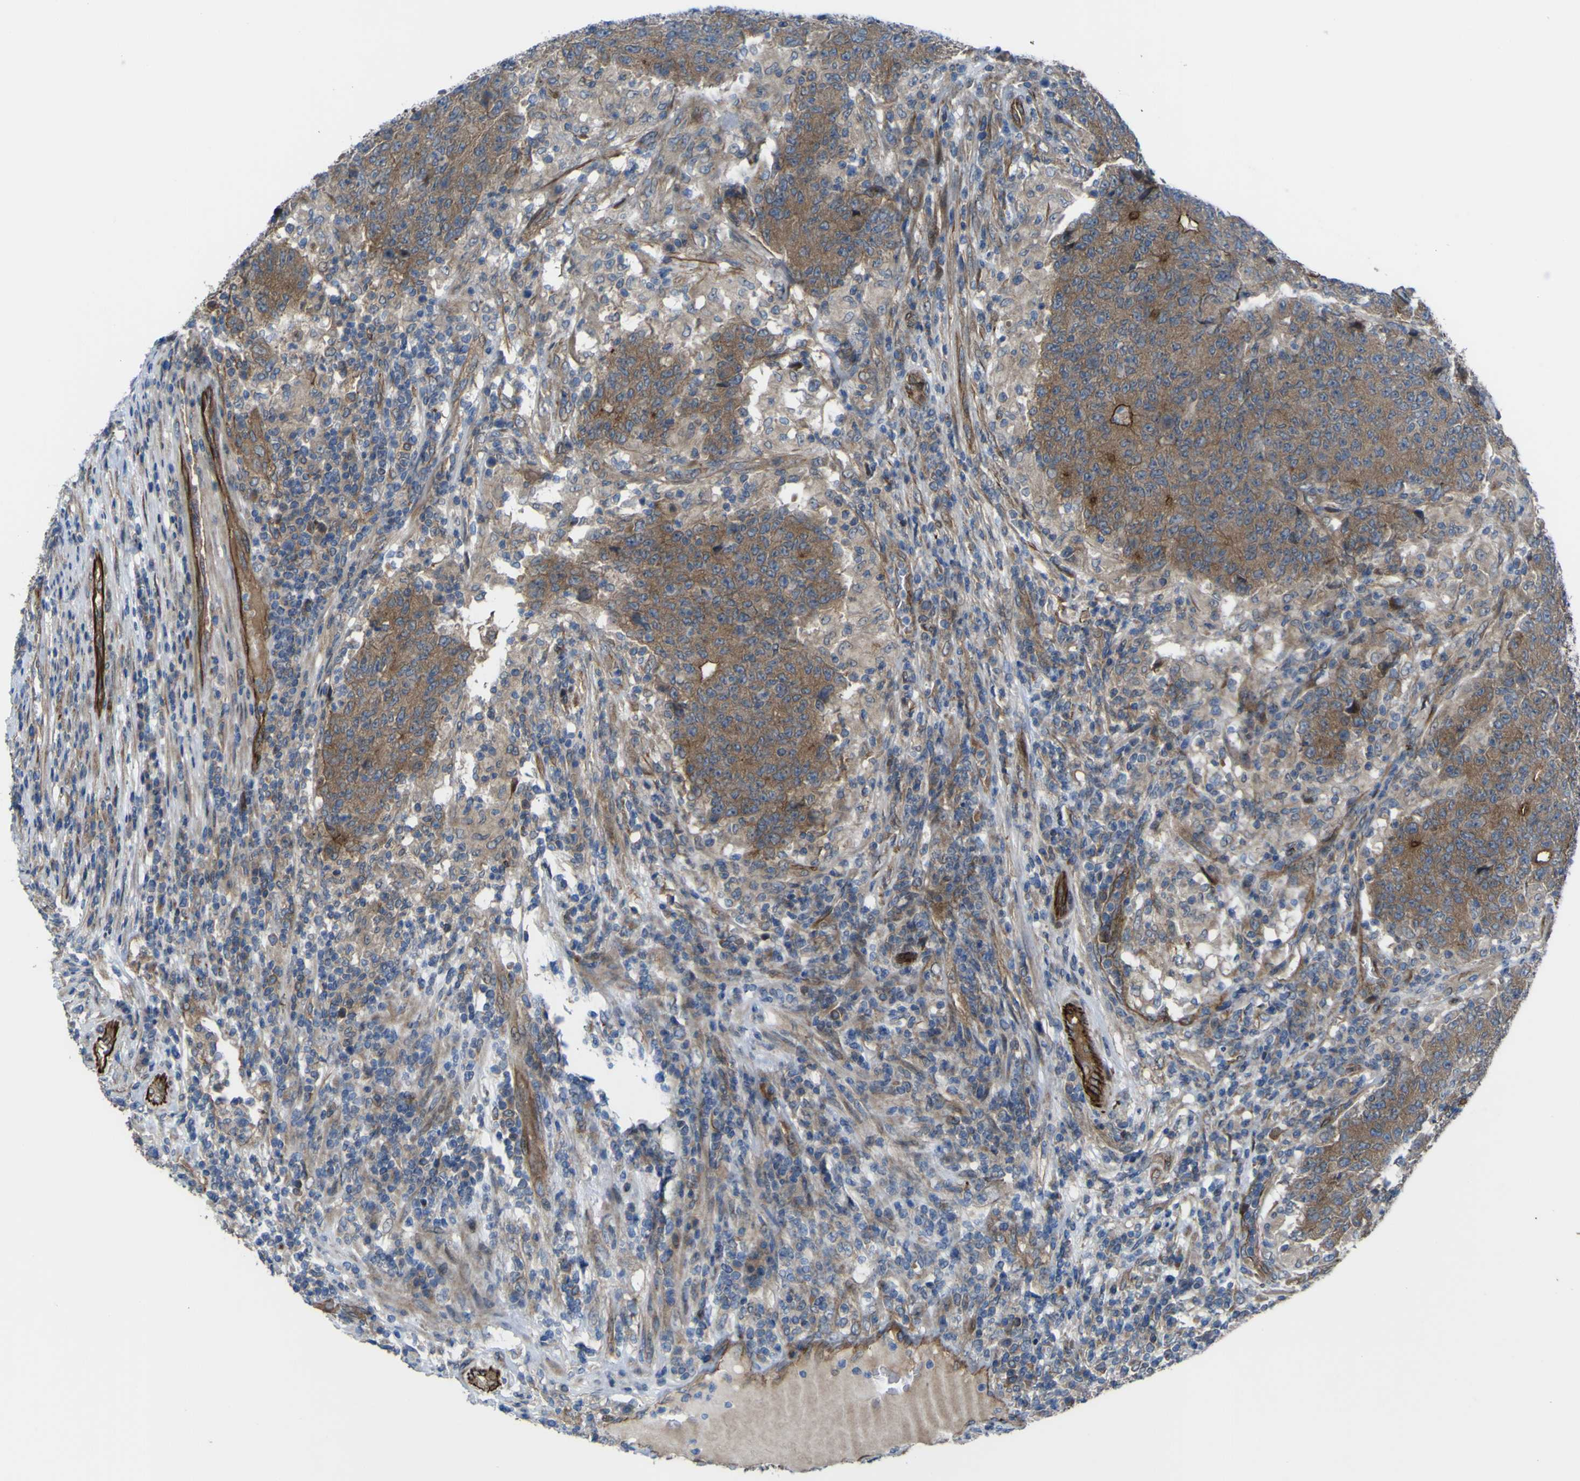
{"staining": {"intensity": "moderate", "quantity": ">75%", "location": "cytoplasmic/membranous"}, "tissue": "colorectal cancer", "cell_type": "Tumor cells", "image_type": "cancer", "snomed": [{"axis": "morphology", "description": "Normal tissue, NOS"}, {"axis": "morphology", "description": "Adenocarcinoma, NOS"}, {"axis": "topography", "description": "Colon"}], "caption": "Immunohistochemistry of colorectal cancer (adenocarcinoma) displays medium levels of moderate cytoplasmic/membranous expression in about >75% of tumor cells. Immunohistochemistry (ihc) stains the protein of interest in brown and the nuclei are stained blue.", "gene": "FBXO30", "patient": {"sex": "female", "age": 75}}